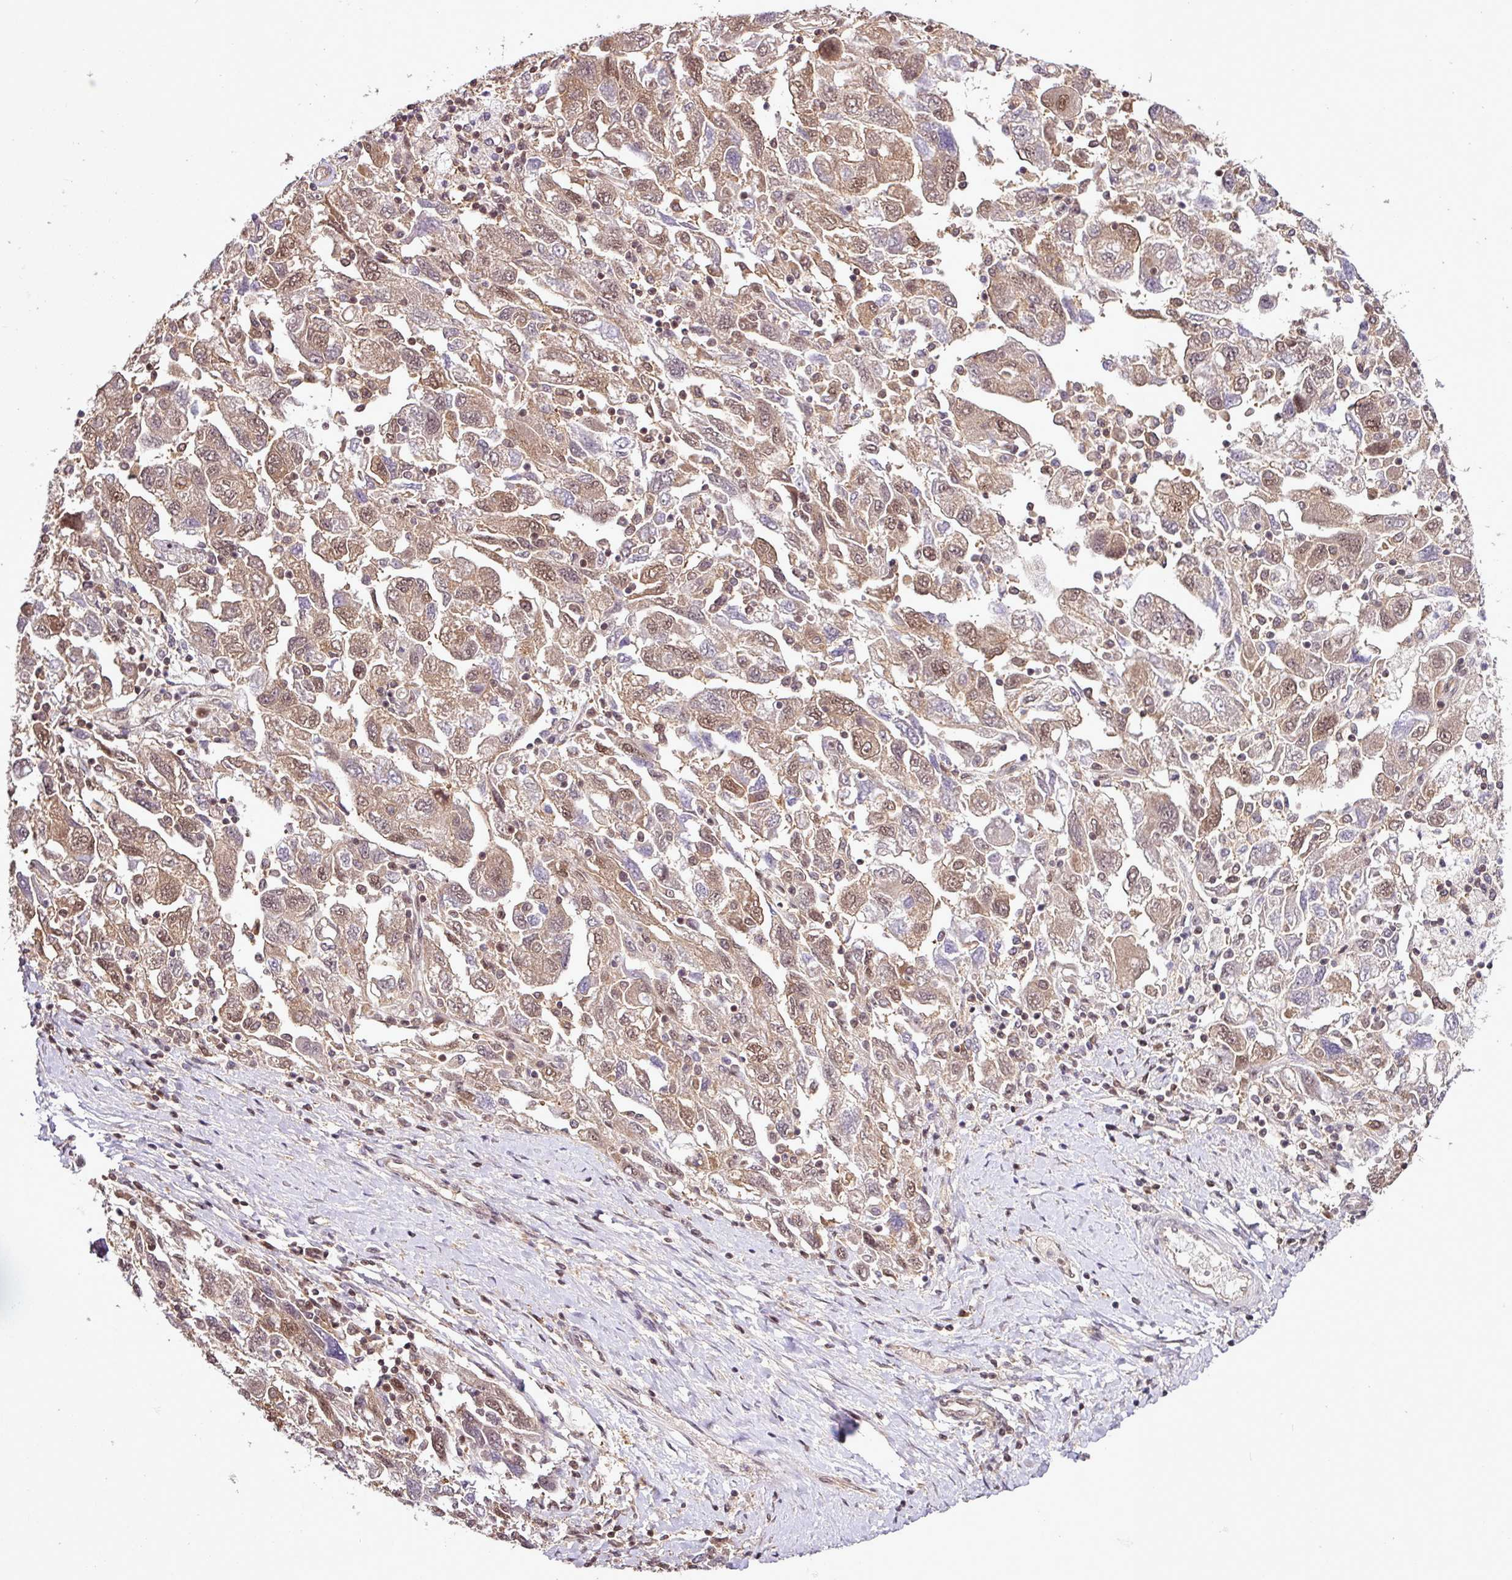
{"staining": {"intensity": "moderate", "quantity": ">75%", "location": "cytoplasmic/membranous,nuclear"}, "tissue": "ovarian cancer", "cell_type": "Tumor cells", "image_type": "cancer", "snomed": [{"axis": "morphology", "description": "Carcinoma, NOS"}, {"axis": "morphology", "description": "Cystadenocarcinoma, serous, NOS"}, {"axis": "topography", "description": "Ovary"}], "caption": "Ovarian cancer (serous cystadenocarcinoma) tissue exhibits moderate cytoplasmic/membranous and nuclear expression in approximately >75% of tumor cells, visualized by immunohistochemistry. Ihc stains the protein in brown and the nuclei are stained blue.", "gene": "ITPKC", "patient": {"sex": "female", "age": 69}}